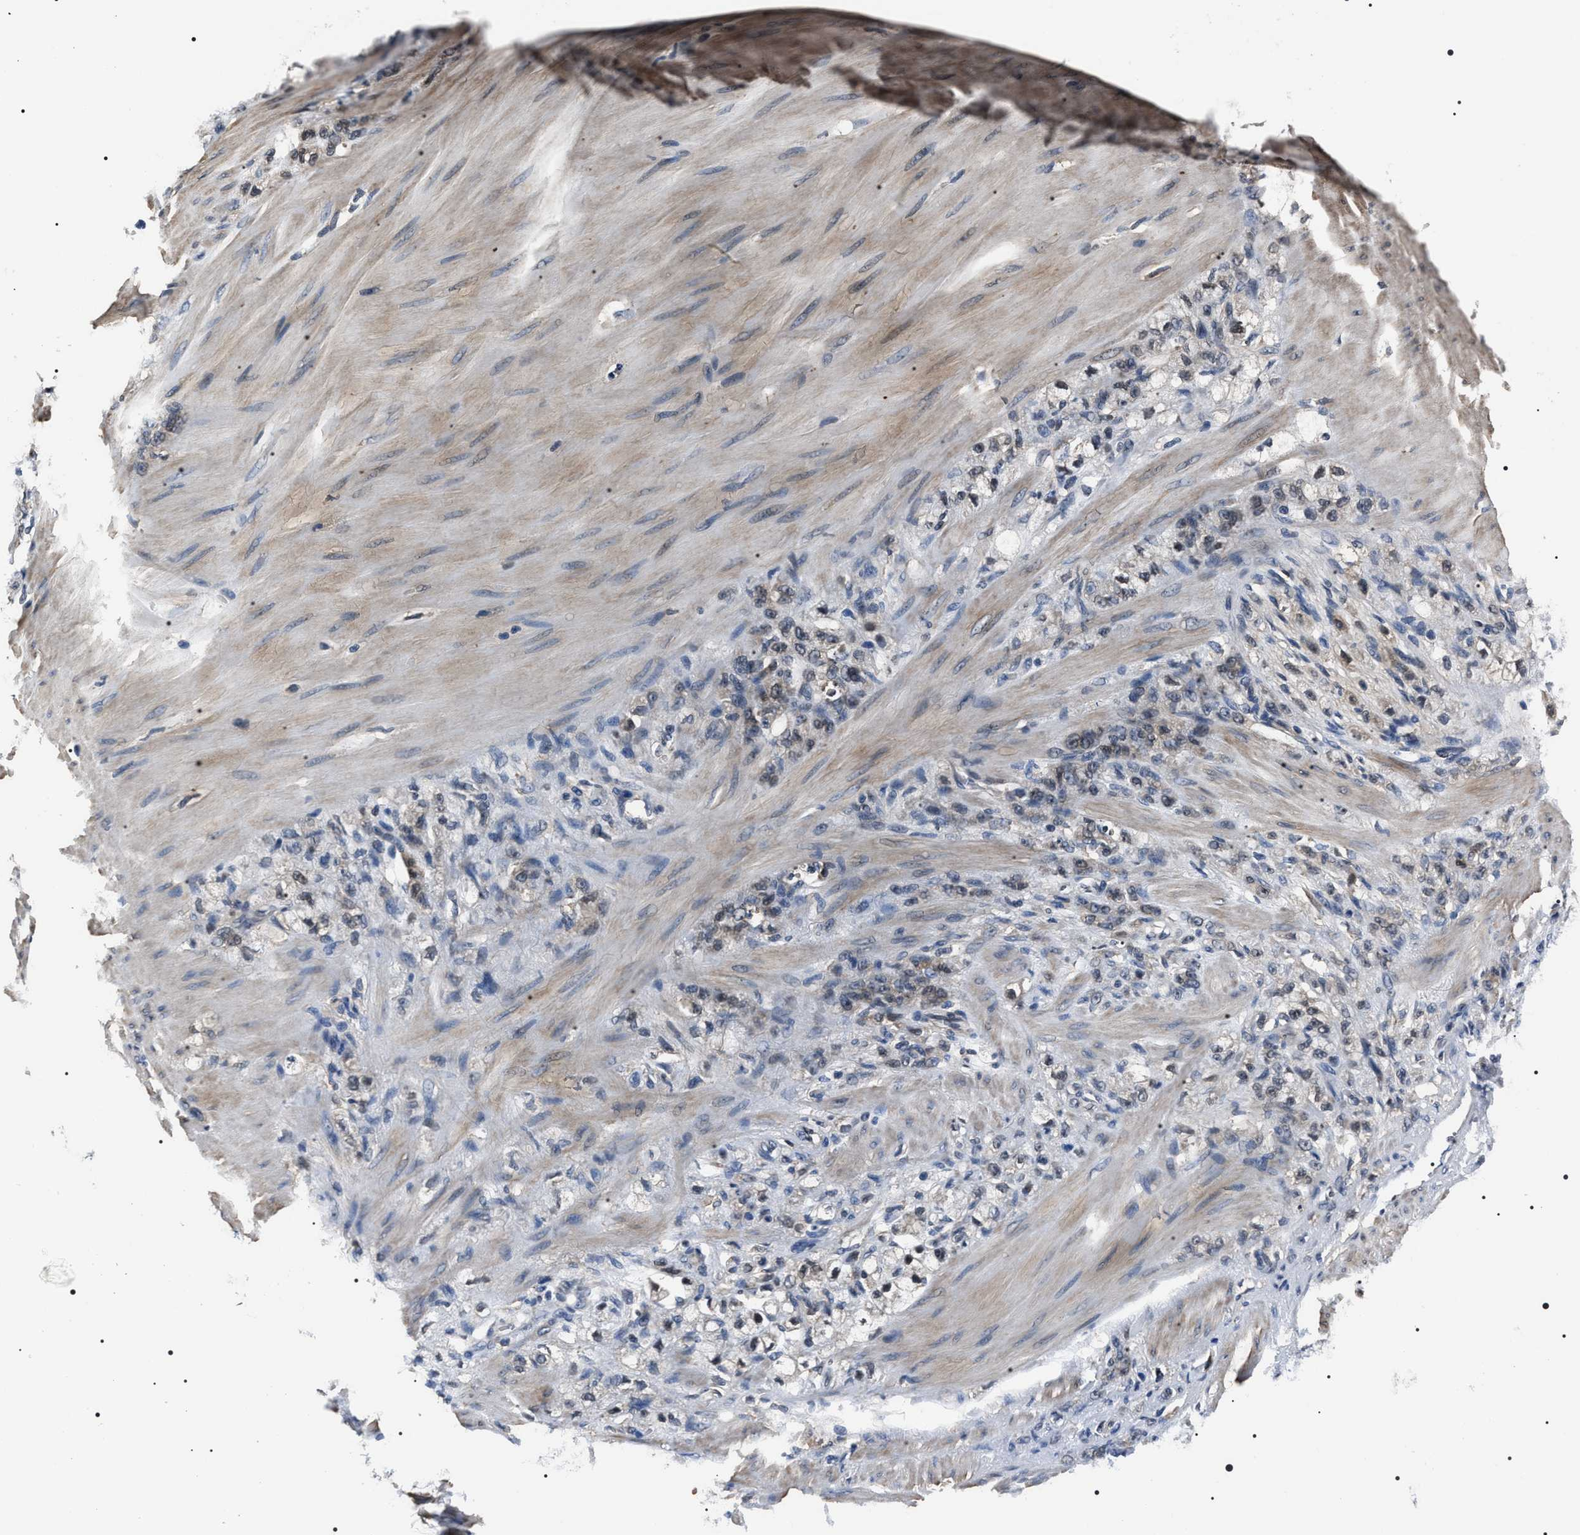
{"staining": {"intensity": "negative", "quantity": "none", "location": "none"}, "tissue": "stomach cancer", "cell_type": "Tumor cells", "image_type": "cancer", "snomed": [{"axis": "morphology", "description": "Adenocarcinoma, NOS"}, {"axis": "topography", "description": "Stomach"}], "caption": "High magnification brightfield microscopy of adenocarcinoma (stomach) stained with DAB (3,3'-diaminobenzidine) (brown) and counterstained with hematoxylin (blue): tumor cells show no significant positivity. Nuclei are stained in blue.", "gene": "SIPA1", "patient": {"sex": "male", "age": 82}}